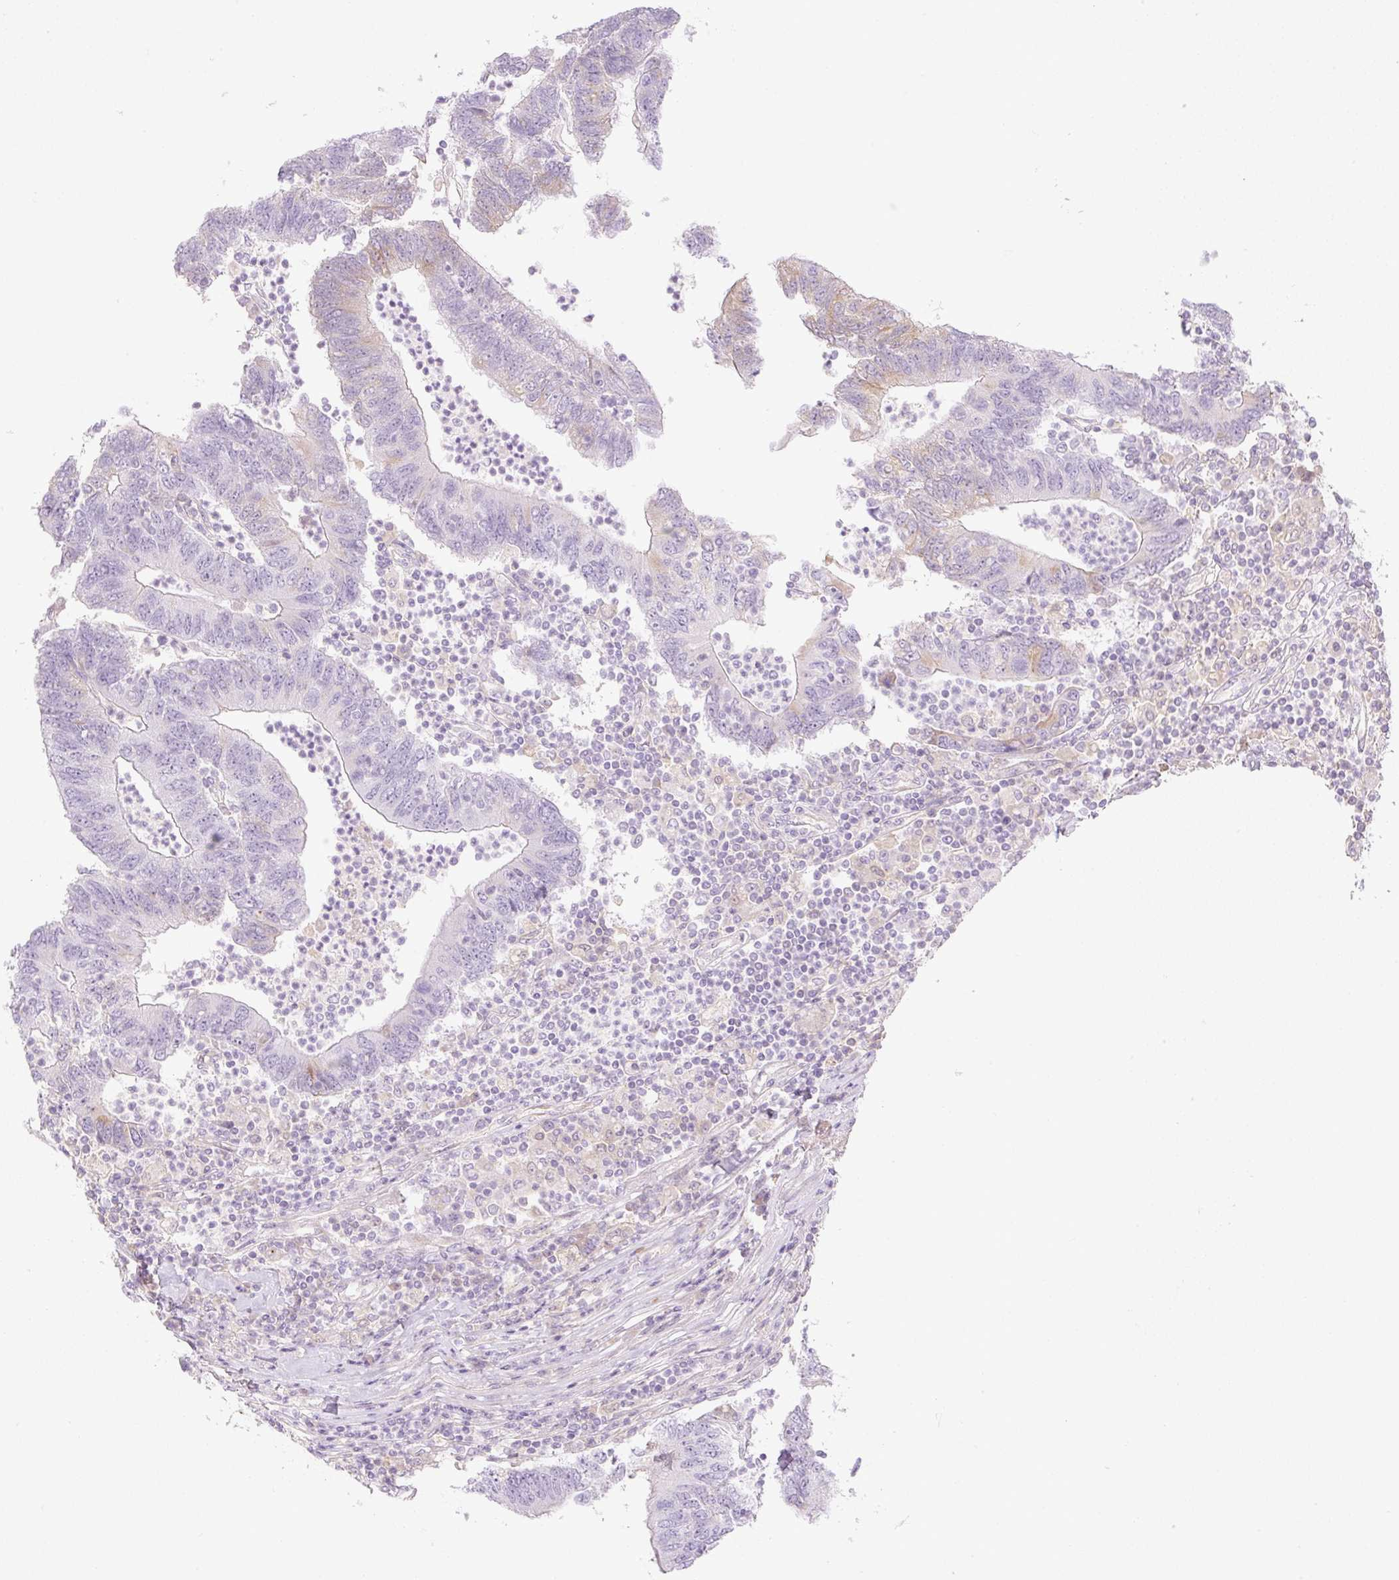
{"staining": {"intensity": "moderate", "quantity": "<25%", "location": "cytoplasmic/membranous"}, "tissue": "colorectal cancer", "cell_type": "Tumor cells", "image_type": "cancer", "snomed": [{"axis": "morphology", "description": "Adenocarcinoma, NOS"}, {"axis": "topography", "description": "Colon"}], "caption": "Adenocarcinoma (colorectal) stained for a protein demonstrates moderate cytoplasmic/membranous positivity in tumor cells.", "gene": "MIA2", "patient": {"sex": "female", "age": 48}}